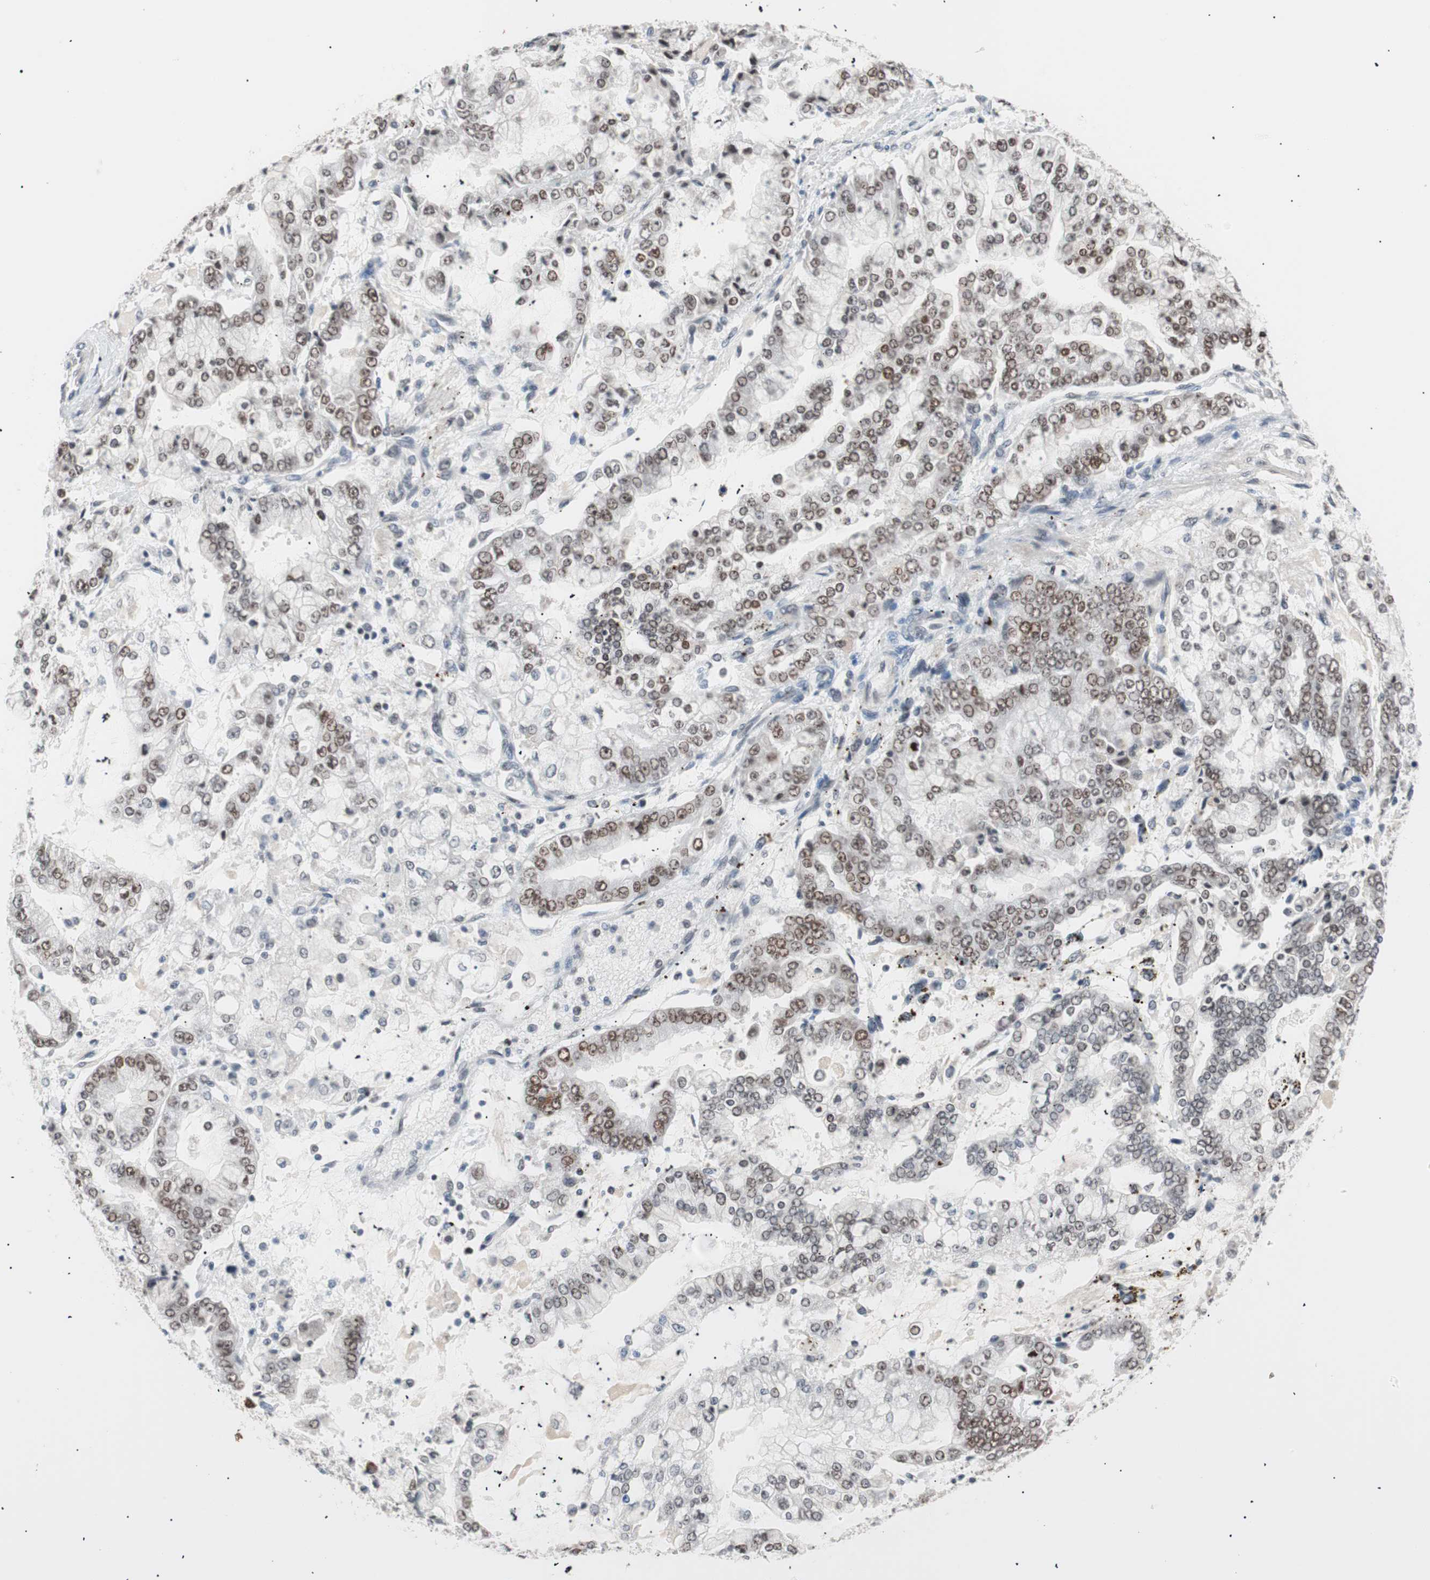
{"staining": {"intensity": "moderate", "quantity": "25%-75%", "location": "nuclear"}, "tissue": "stomach cancer", "cell_type": "Tumor cells", "image_type": "cancer", "snomed": [{"axis": "morphology", "description": "Adenocarcinoma, NOS"}, {"axis": "topography", "description": "Stomach"}], "caption": "Protein staining of stomach cancer (adenocarcinoma) tissue shows moderate nuclear expression in approximately 25%-75% of tumor cells. The protein of interest is stained brown, and the nuclei are stained in blue (DAB (3,3'-diaminobenzidine) IHC with brightfield microscopy, high magnification).", "gene": "LIG3", "patient": {"sex": "male", "age": 76}}